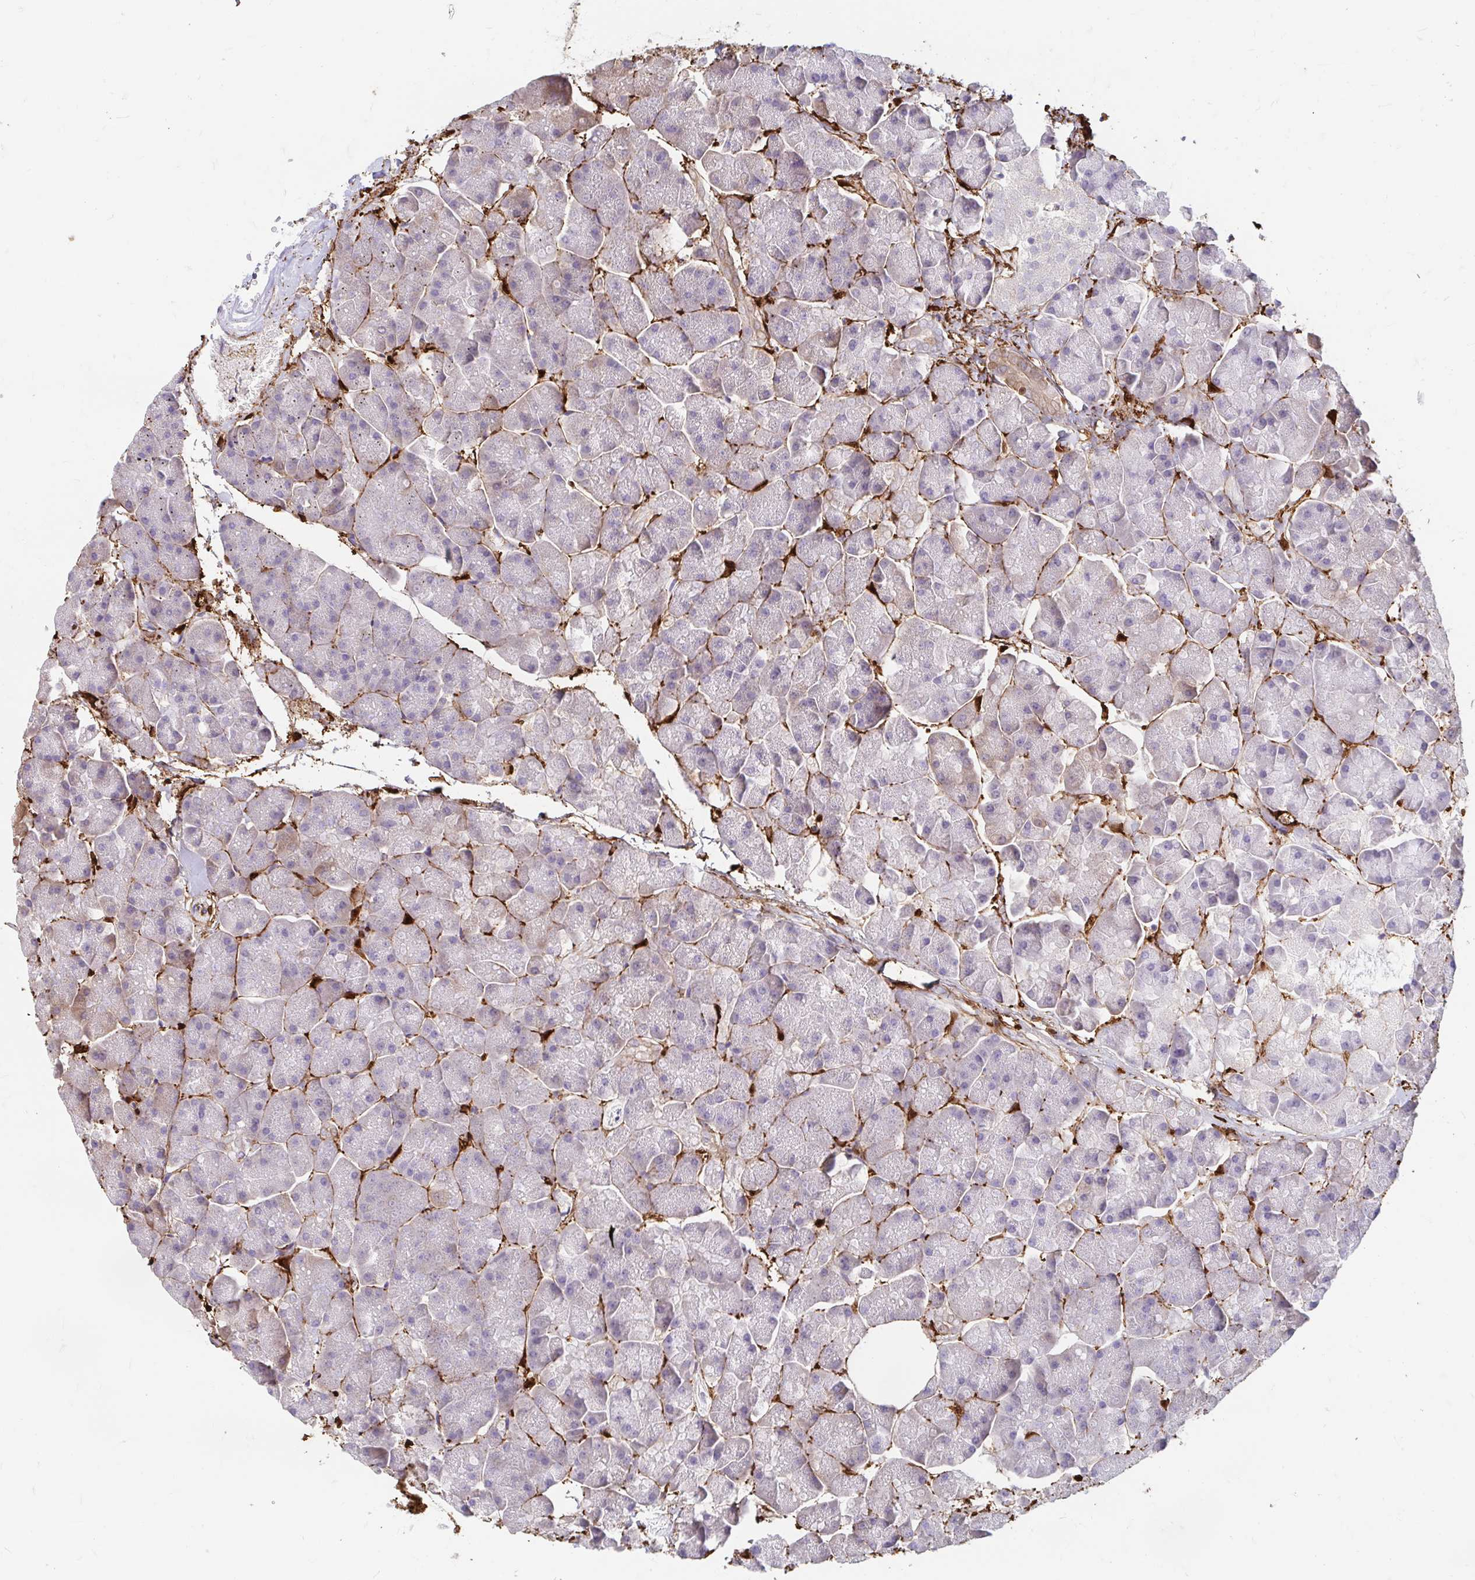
{"staining": {"intensity": "weak", "quantity": "<25%", "location": "cytoplasmic/membranous"}, "tissue": "pancreas", "cell_type": "Exocrine glandular cells", "image_type": "normal", "snomed": [{"axis": "morphology", "description": "Normal tissue, NOS"}, {"axis": "topography", "description": "Pancreas"}, {"axis": "topography", "description": "Peripheral nerve tissue"}], "caption": "The IHC image has no significant staining in exocrine glandular cells of pancreas.", "gene": "ADH1A", "patient": {"sex": "male", "age": 54}}